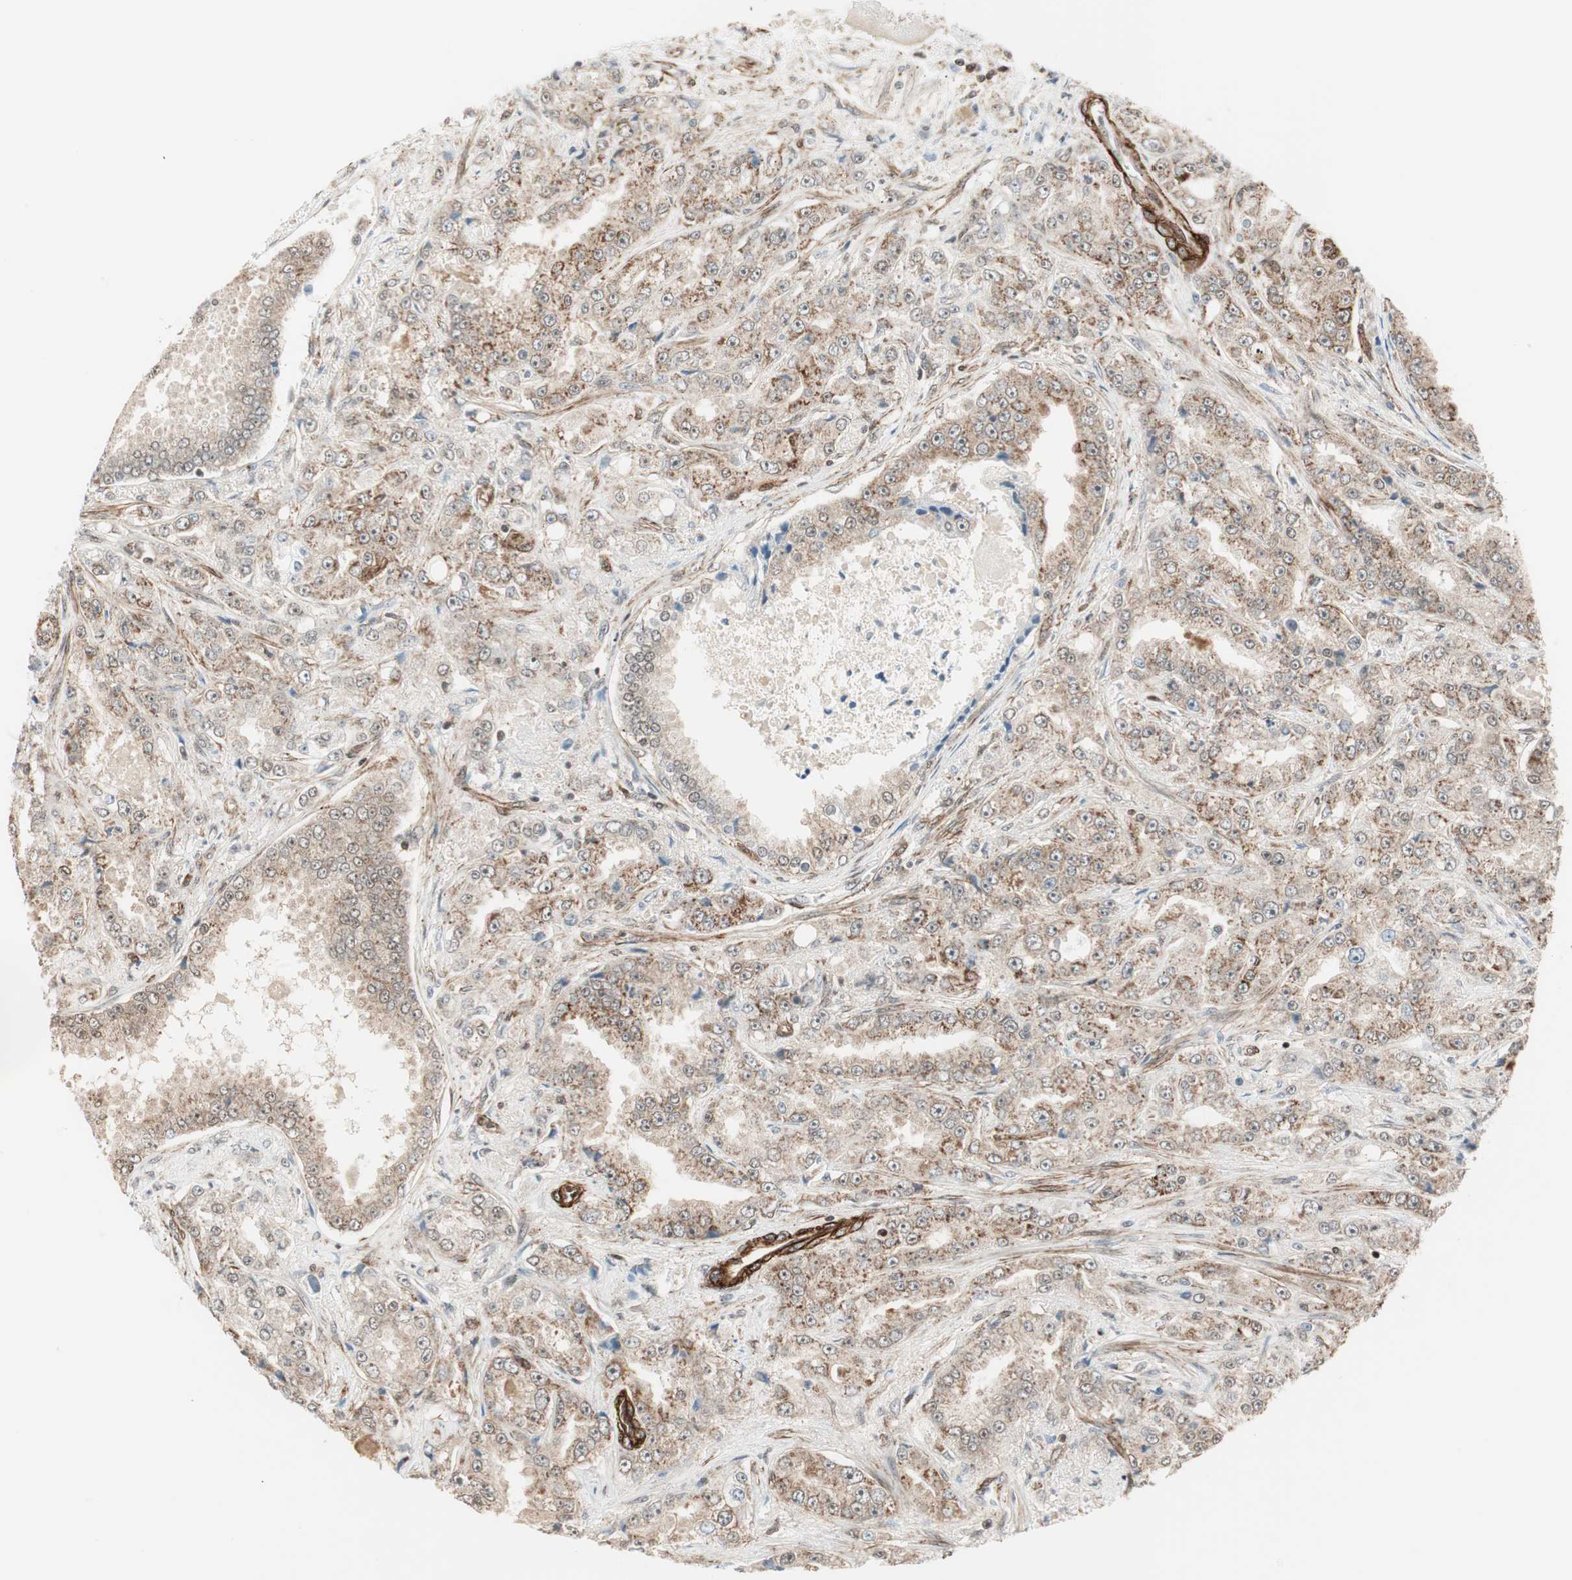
{"staining": {"intensity": "moderate", "quantity": ">75%", "location": "cytoplasmic/membranous,nuclear"}, "tissue": "prostate cancer", "cell_type": "Tumor cells", "image_type": "cancer", "snomed": [{"axis": "morphology", "description": "Adenocarcinoma, High grade"}, {"axis": "topography", "description": "Prostate"}], "caption": "Protein staining demonstrates moderate cytoplasmic/membranous and nuclear positivity in approximately >75% of tumor cells in prostate adenocarcinoma (high-grade). Nuclei are stained in blue.", "gene": "CDK19", "patient": {"sex": "male", "age": 73}}